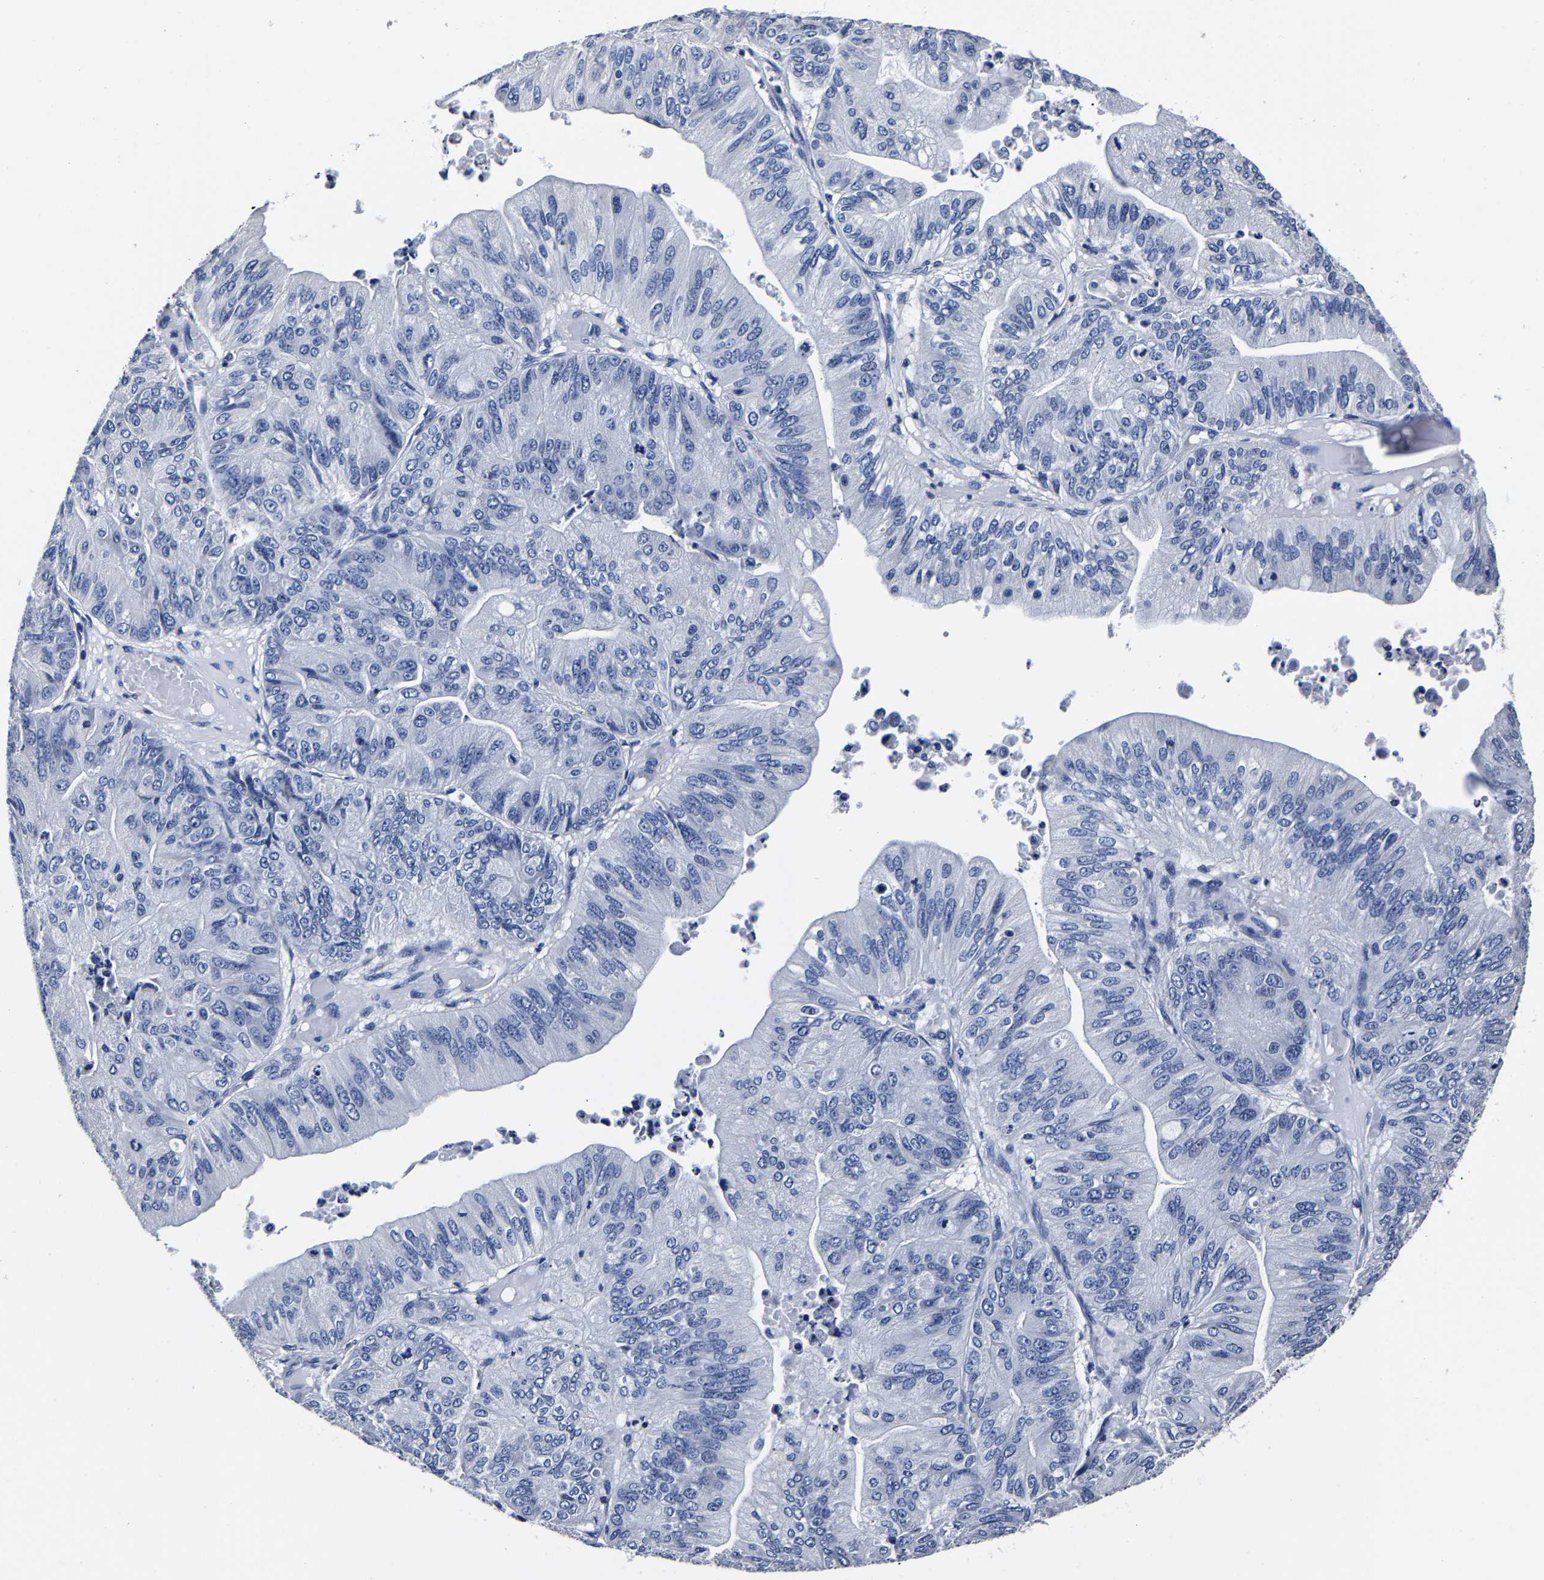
{"staining": {"intensity": "negative", "quantity": "none", "location": "none"}, "tissue": "ovarian cancer", "cell_type": "Tumor cells", "image_type": "cancer", "snomed": [{"axis": "morphology", "description": "Cystadenocarcinoma, mucinous, NOS"}, {"axis": "topography", "description": "Ovary"}], "caption": "This is an immunohistochemistry histopathology image of human ovarian mucinous cystadenocarcinoma. There is no staining in tumor cells.", "gene": "AKAP4", "patient": {"sex": "female", "age": 61}}